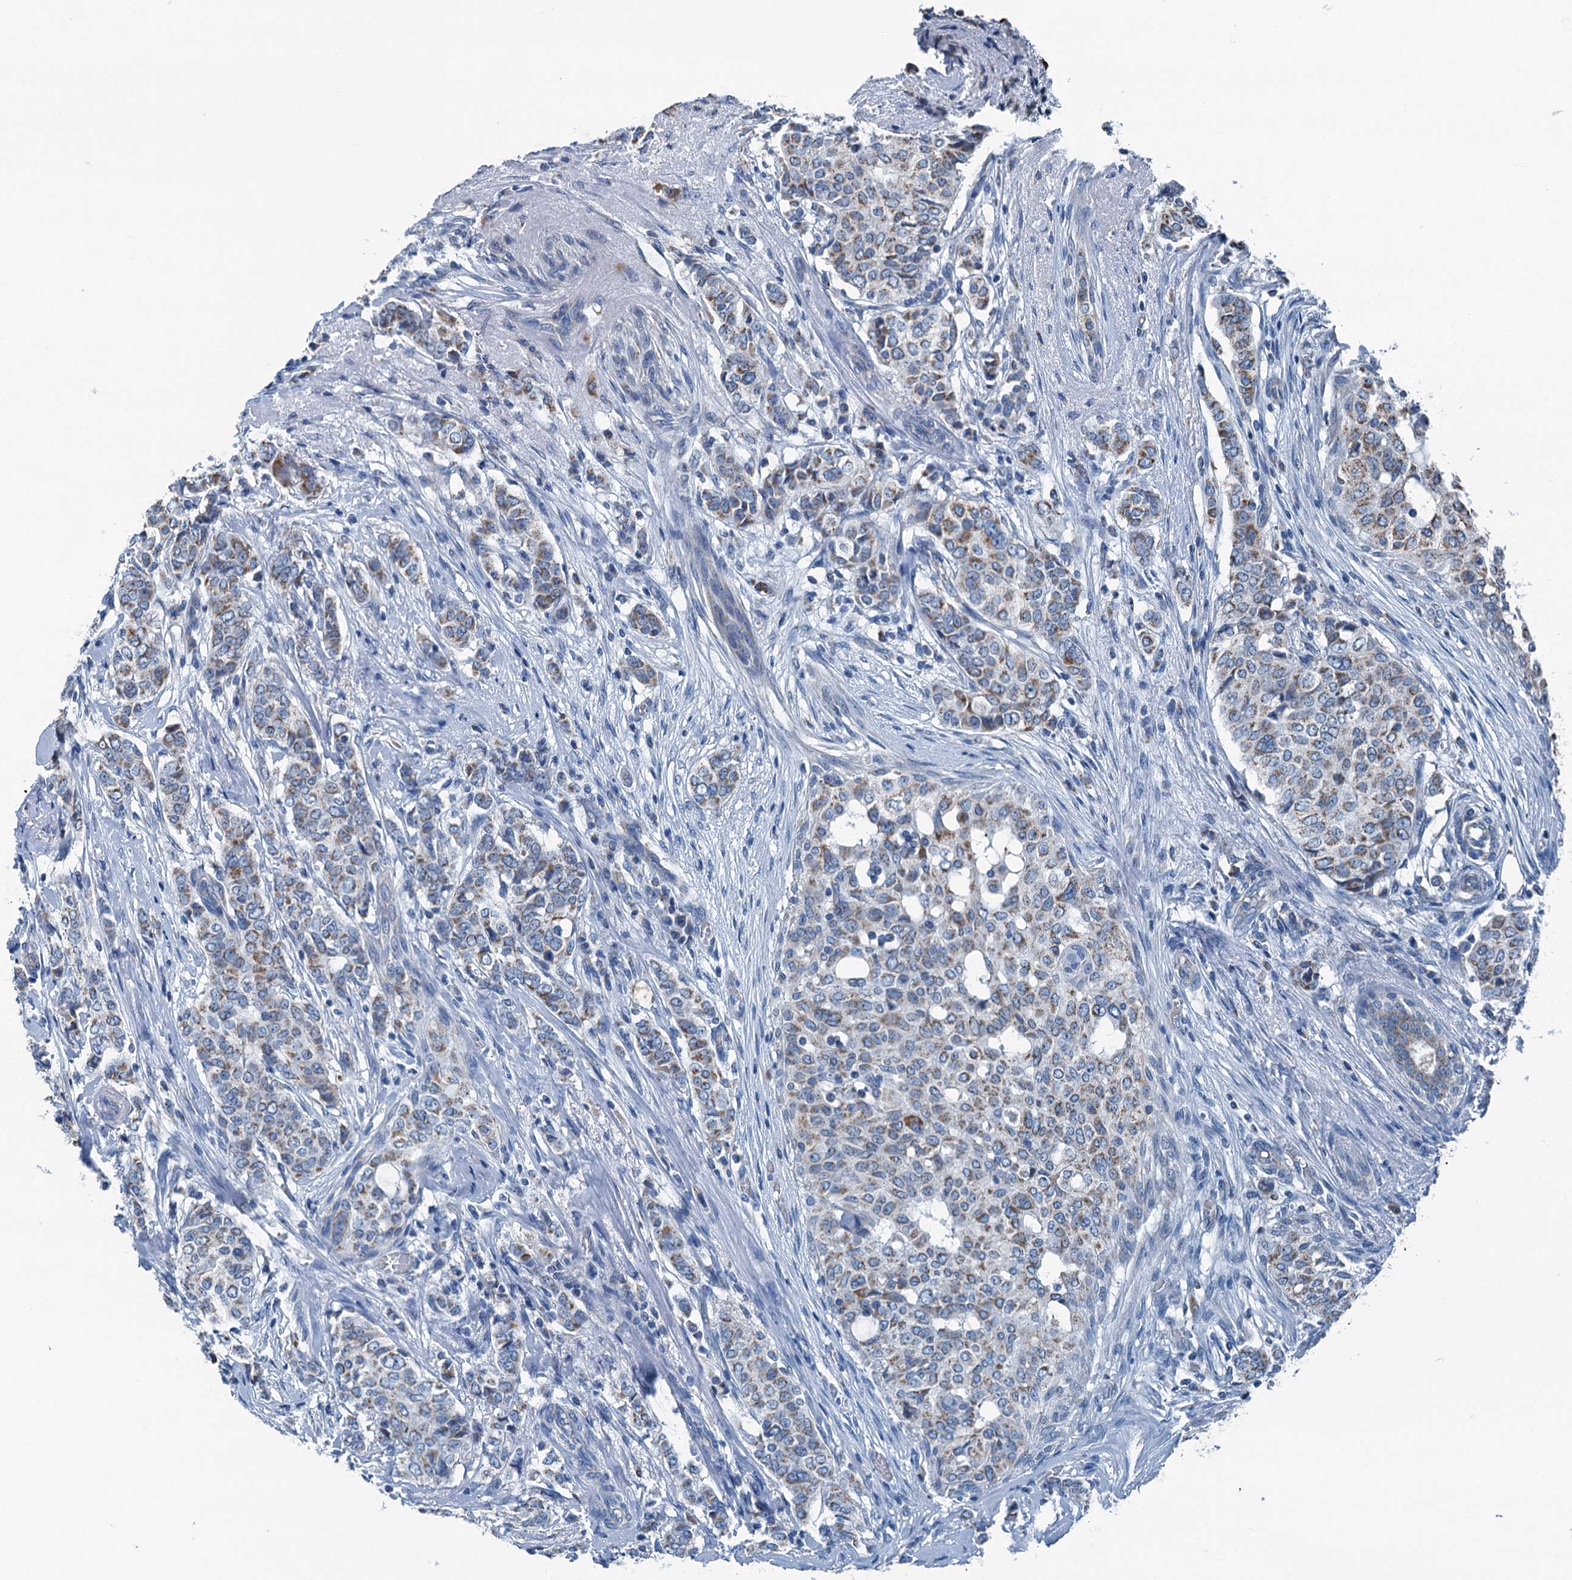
{"staining": {"intensity": "moderate", "quantity": ">75%", "location": "cytoplasmic/membranous"}, "tissue": "breast cancer", "cell_type": "Tumor cells", "image_type": "cancer", "snomed": [{"axis": "morphology", "description": "Lobular carcinoma"}, {"axis": "topography", "description": "Breast"}], "caption": "A medium amount of moderate cytoplasmic/membranous expression is seen in about >75% of tumor cells in breast cancer (lobular carcinoma) tissue.", "gene": "TRPT1", "patient": {"sex": "female", "age": 51}}